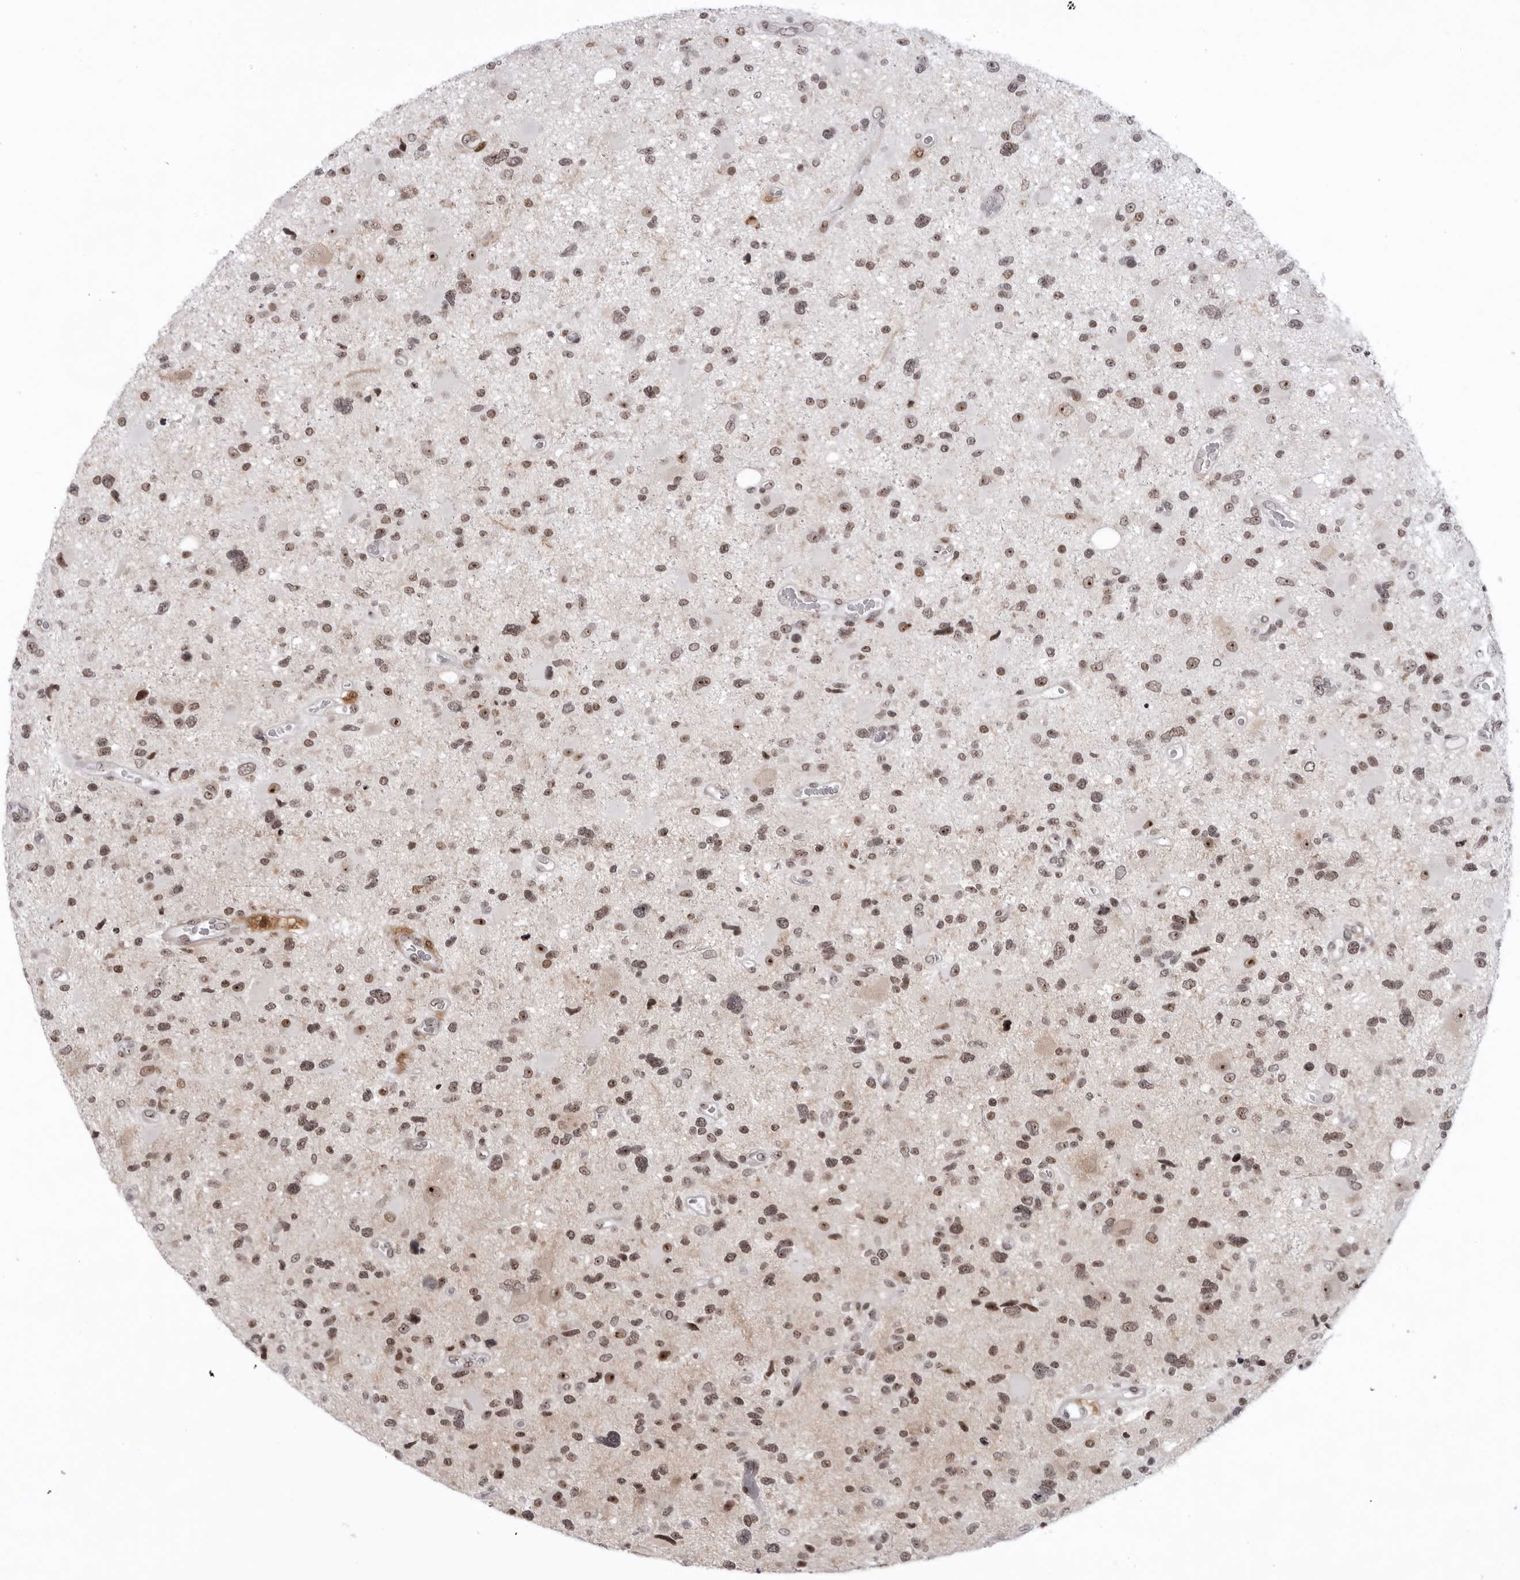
{"staining": {"intensity": "moderate", "quantity": ">75%", "location": "nuclear"}, "tissue": "glioma", "cell_type": "Tumor cells", "image_type": "cancer", "snomed": [{"axis": "morphology", "description": "Glioma, malignant, High grade"}, {"axis": "topography", "description": "Brain"}], "caption": "Protein positivity by immunohistochemistry exhibits moderate nuclear expression in about >75% of tumor cells in malignant glioma (high-grade).", "gene": "EXOSC10", "patient": {"sex": "male", "age": 33}}